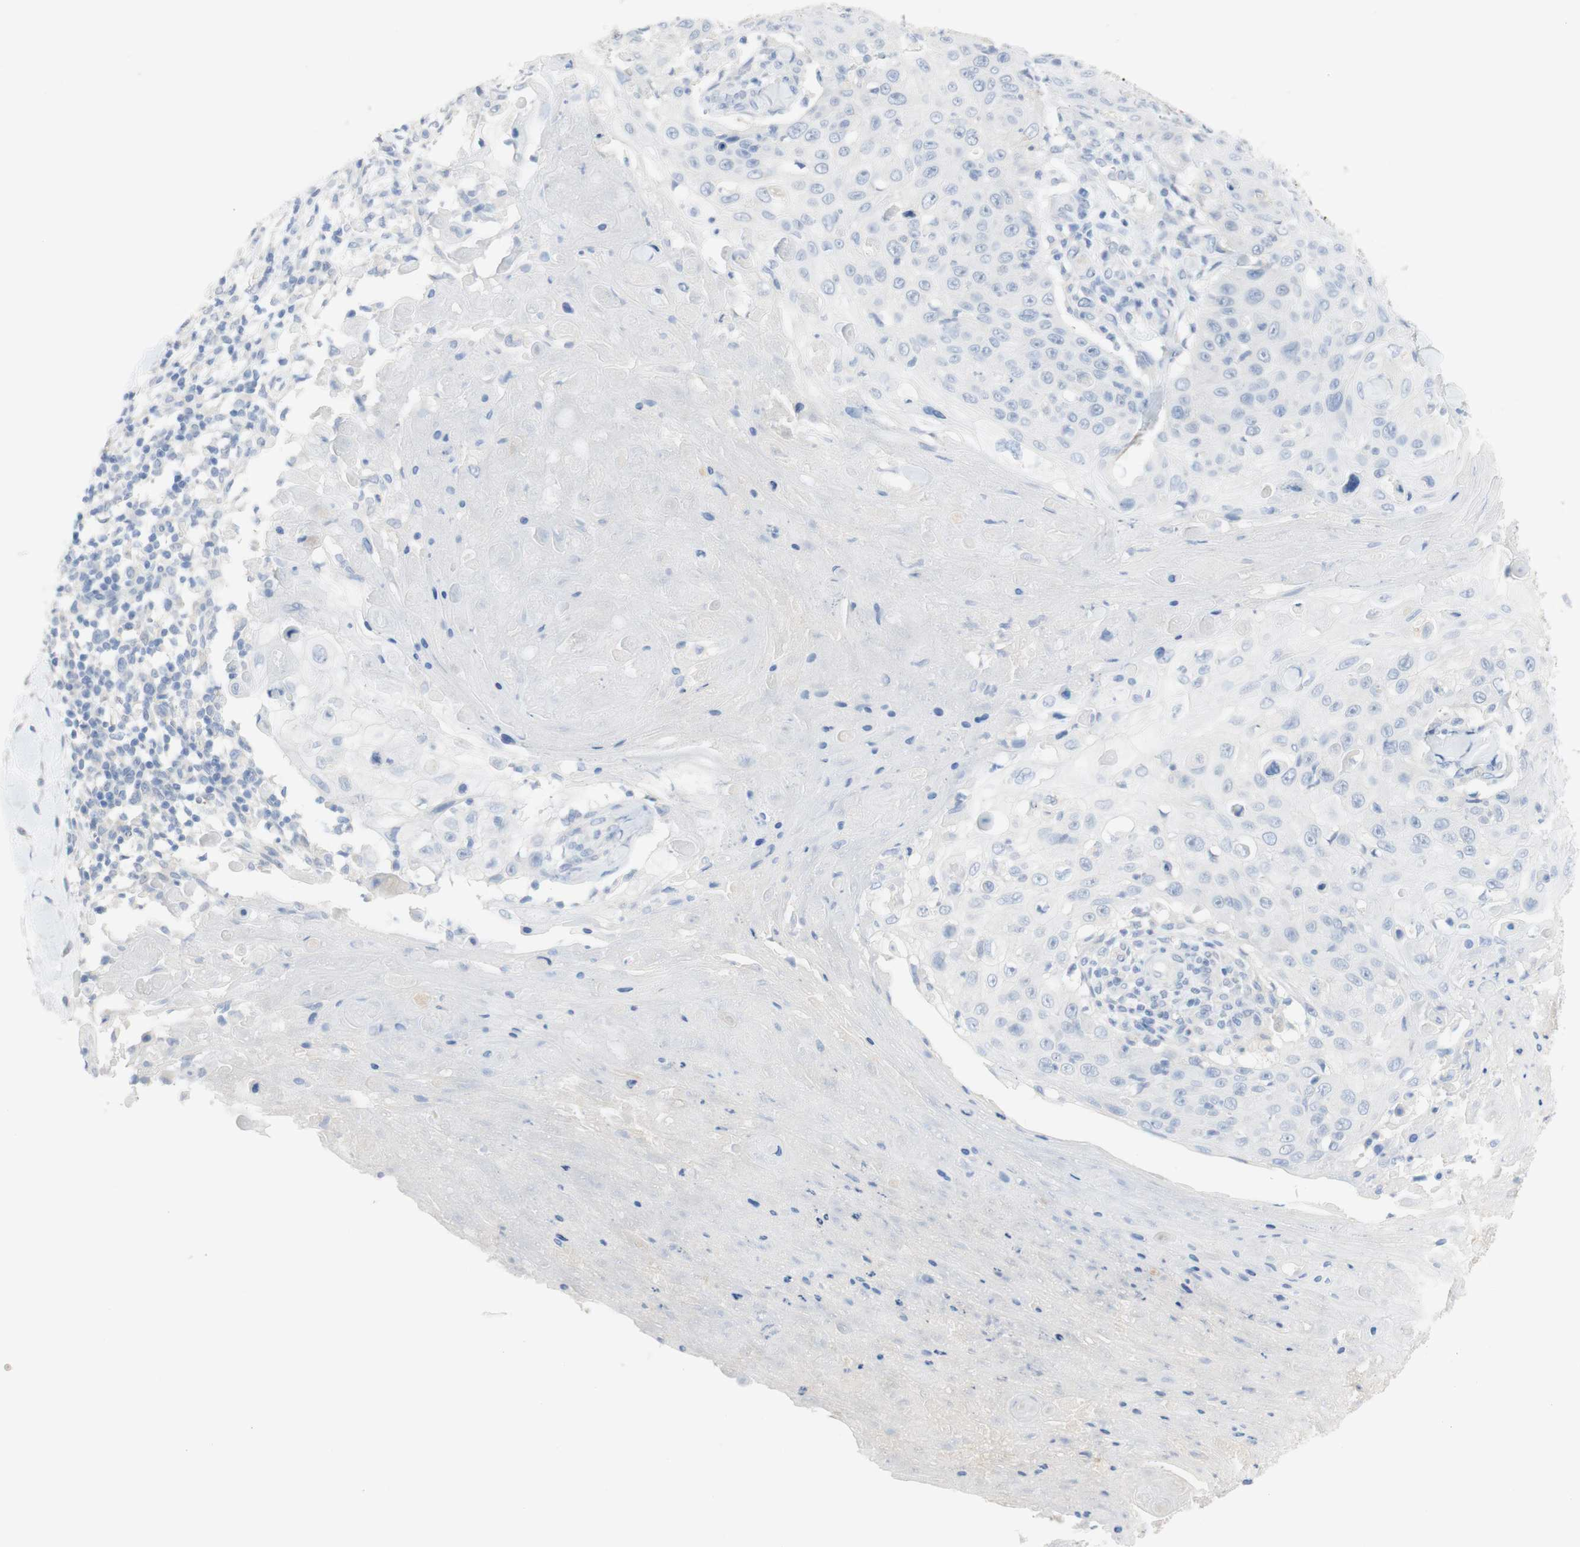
{"staining": {"intensity": "negative", "quantity": "none", "location": "none"}, "tissue": "skin cancer", "cell_type": "Tumor cells", "image_type": "cancer", "snomed": [{"axis": "morphology", "description": "Squamous cell carcinoma, NOS"}, {"axis": "topography", "description": "Skin"}], "caption": "The IHC micrograph has no significant positivity in tumor cells of skin squamous cell carcinoma tissue.", "gene": "SELENBP1", "patient": {"sex": "male", "age": 86}}